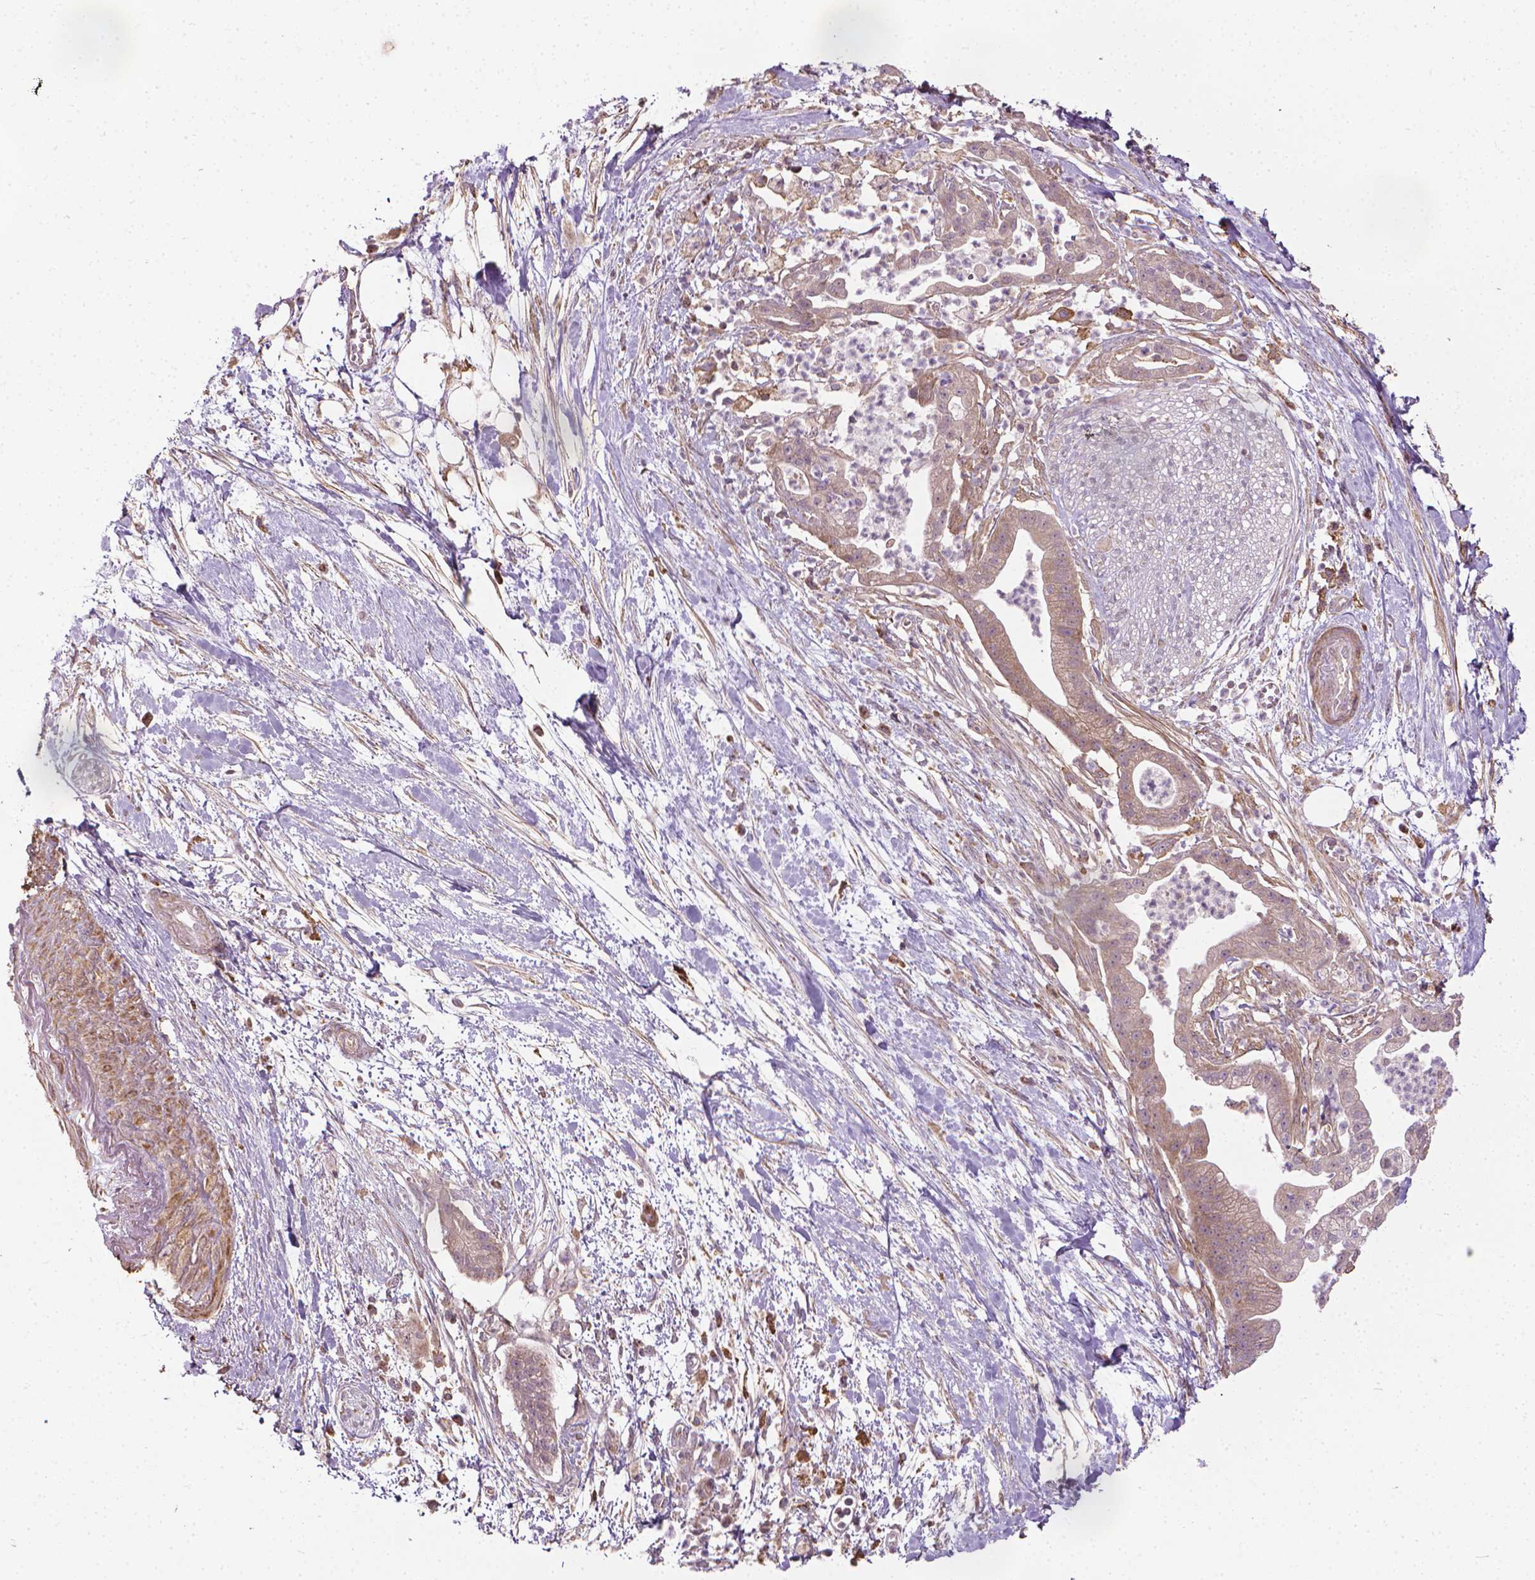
{"staining": {"intensity": "weak", "quantity": ">75%", "location": "cytoplasmic/membranous"}, "tissue": "pancreatic cancer", "cell_type": "Tumor cells", "image_type": "cancer", "snomed": [{"axis": "morphology", "description": "Normal tissue, NOS"}, {"axis": "morphology", "description": "Adenocarcinoma, NOS"}, {"axis": "topography", "description": "Lymph node"}, {"axis": "topography", "description": "Pancreas"}], "caption": "Tumor cells show low levels of weak cytoplasmic/membranous positivity in approximately >75% of cells in human pancreatic cancer (adenocarcinoma). (DAB IHC, brown staining for protein, blue staining for nuclei).", "gene": "PRAG1", "patient": {"sex": "female", "age": 58}}